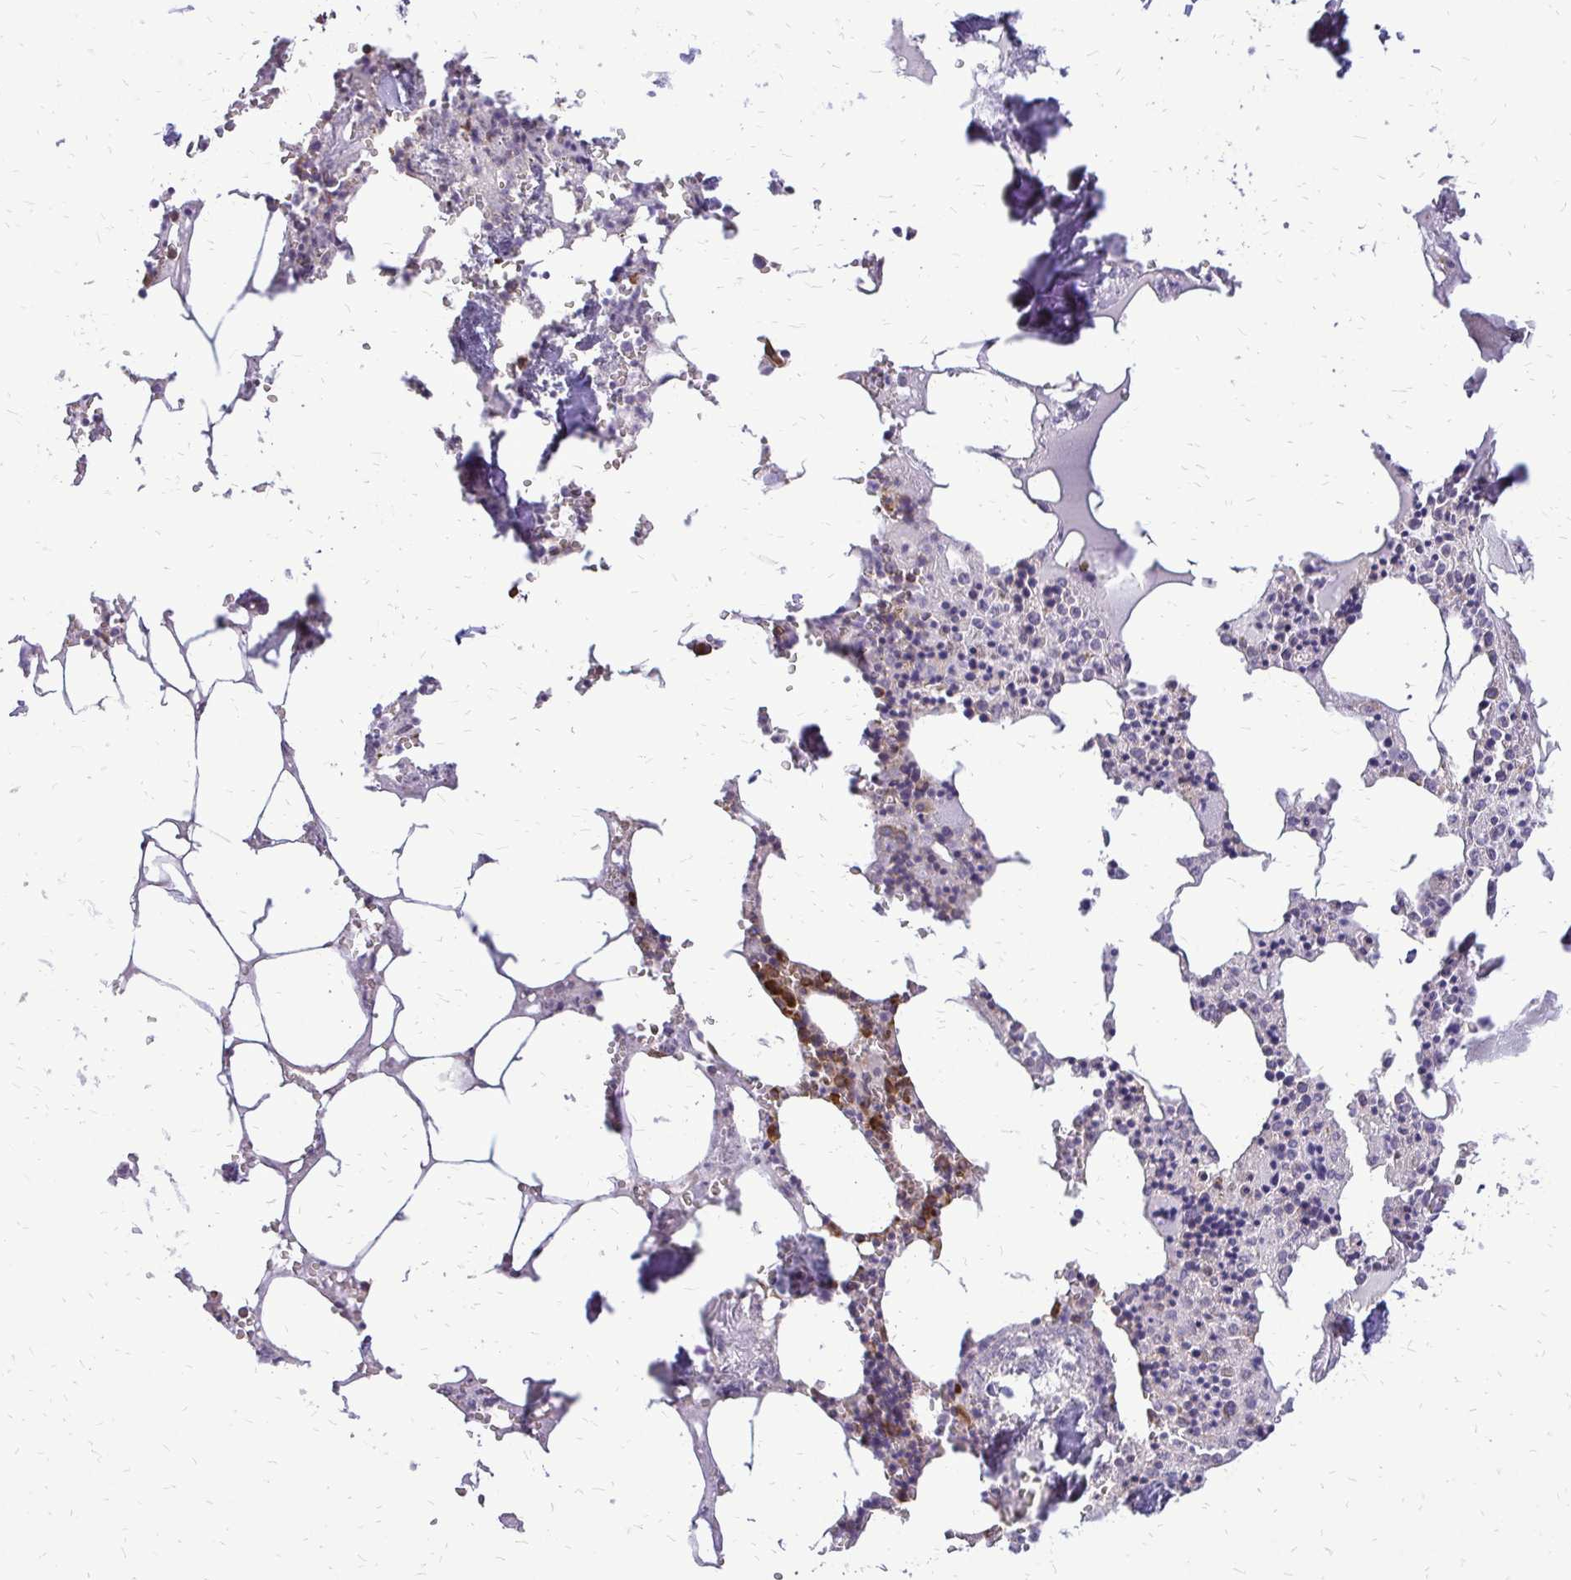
{"staining": {"intensity": "strong", "quantity": "<25%", "location": "cytoplasmic/membranous"}, "tissue": "bone marrow", "cell_type": "Hematopoietic cells", "image_type": "normal", "snomed": [{"axis": "morphology", "description": "Normal tissue, NOS"}, {"axis": "topography", "description": "Bone marrow"}], "caption": "The immunohistochemical stain shows strong cytoplasmic/membranous staining in hematopoietic cells of benign bone marrow.", "gene": "RPS3", "patient": {"sex": "male", "age": 54}}